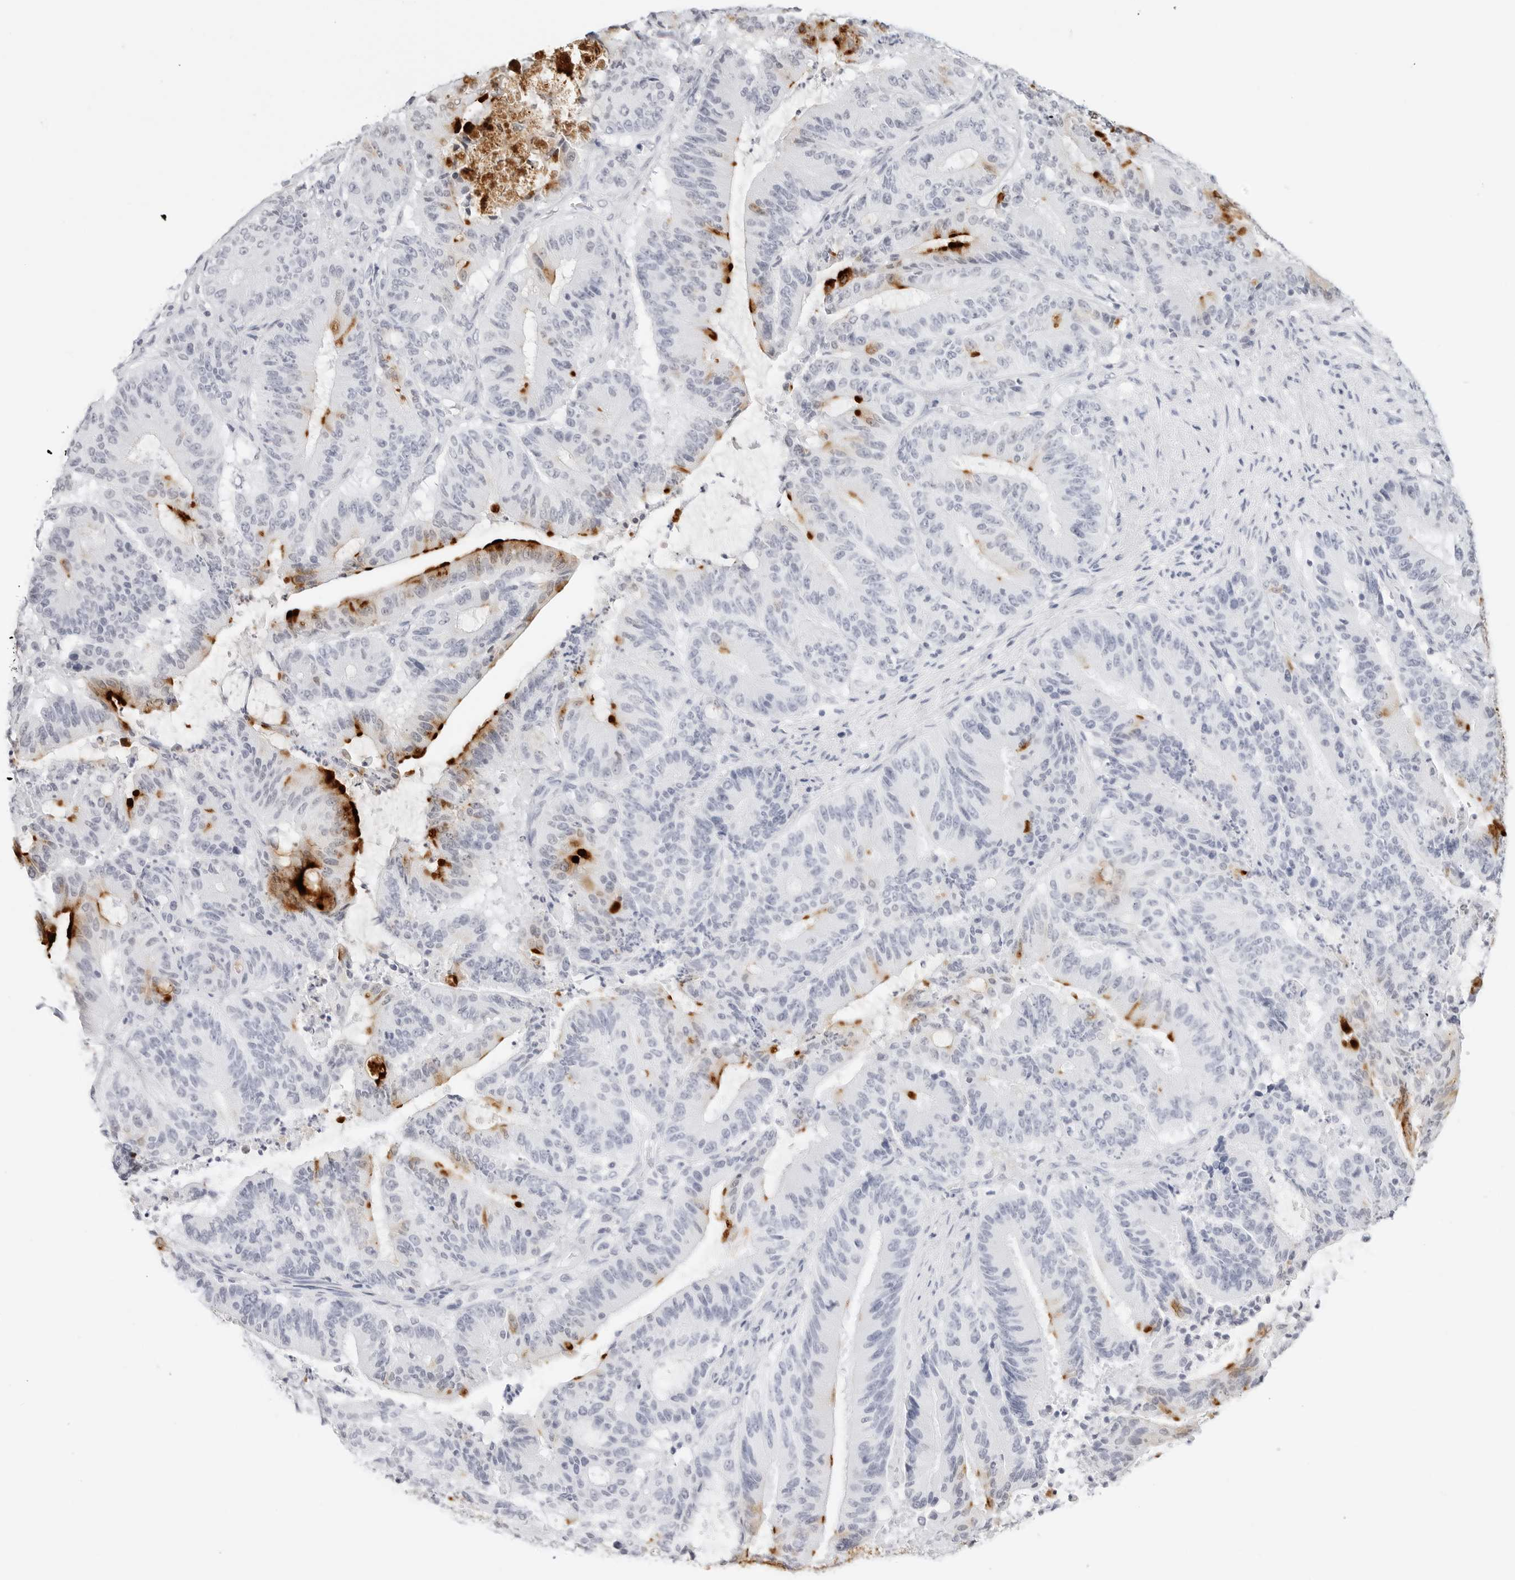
{"staining": {"intensity": "strong", "quantity": "<25%", "location": "cytoplasmic/membranous"}, "tissue": "liver cancer", "cell_type": "Tumor cells", "image_type": "cancer", "snomed": [{"axis": "morphology", "description": "Normal tissue, NOS"}, {"axis": "morphology", "description": "Cholangiocarcinoma"}, {"axis": "topography", "description": "Liver"}, {"axis": "topography", "description": "Peripheral nerve tissue"}], "caption": "High-power microscopy captured an immunohistochemistry photomicrograph of liver cancer, revealing strong cytoplasmic/membranous staining in approximately <25% of tumor cells. The staining is performed using DAB brown chromogen to label protein expression. The nuclei are counter-stained blue using hematoxylin.", "gene": "TFF2", "patient": {"sex": "female", "age": 73}}